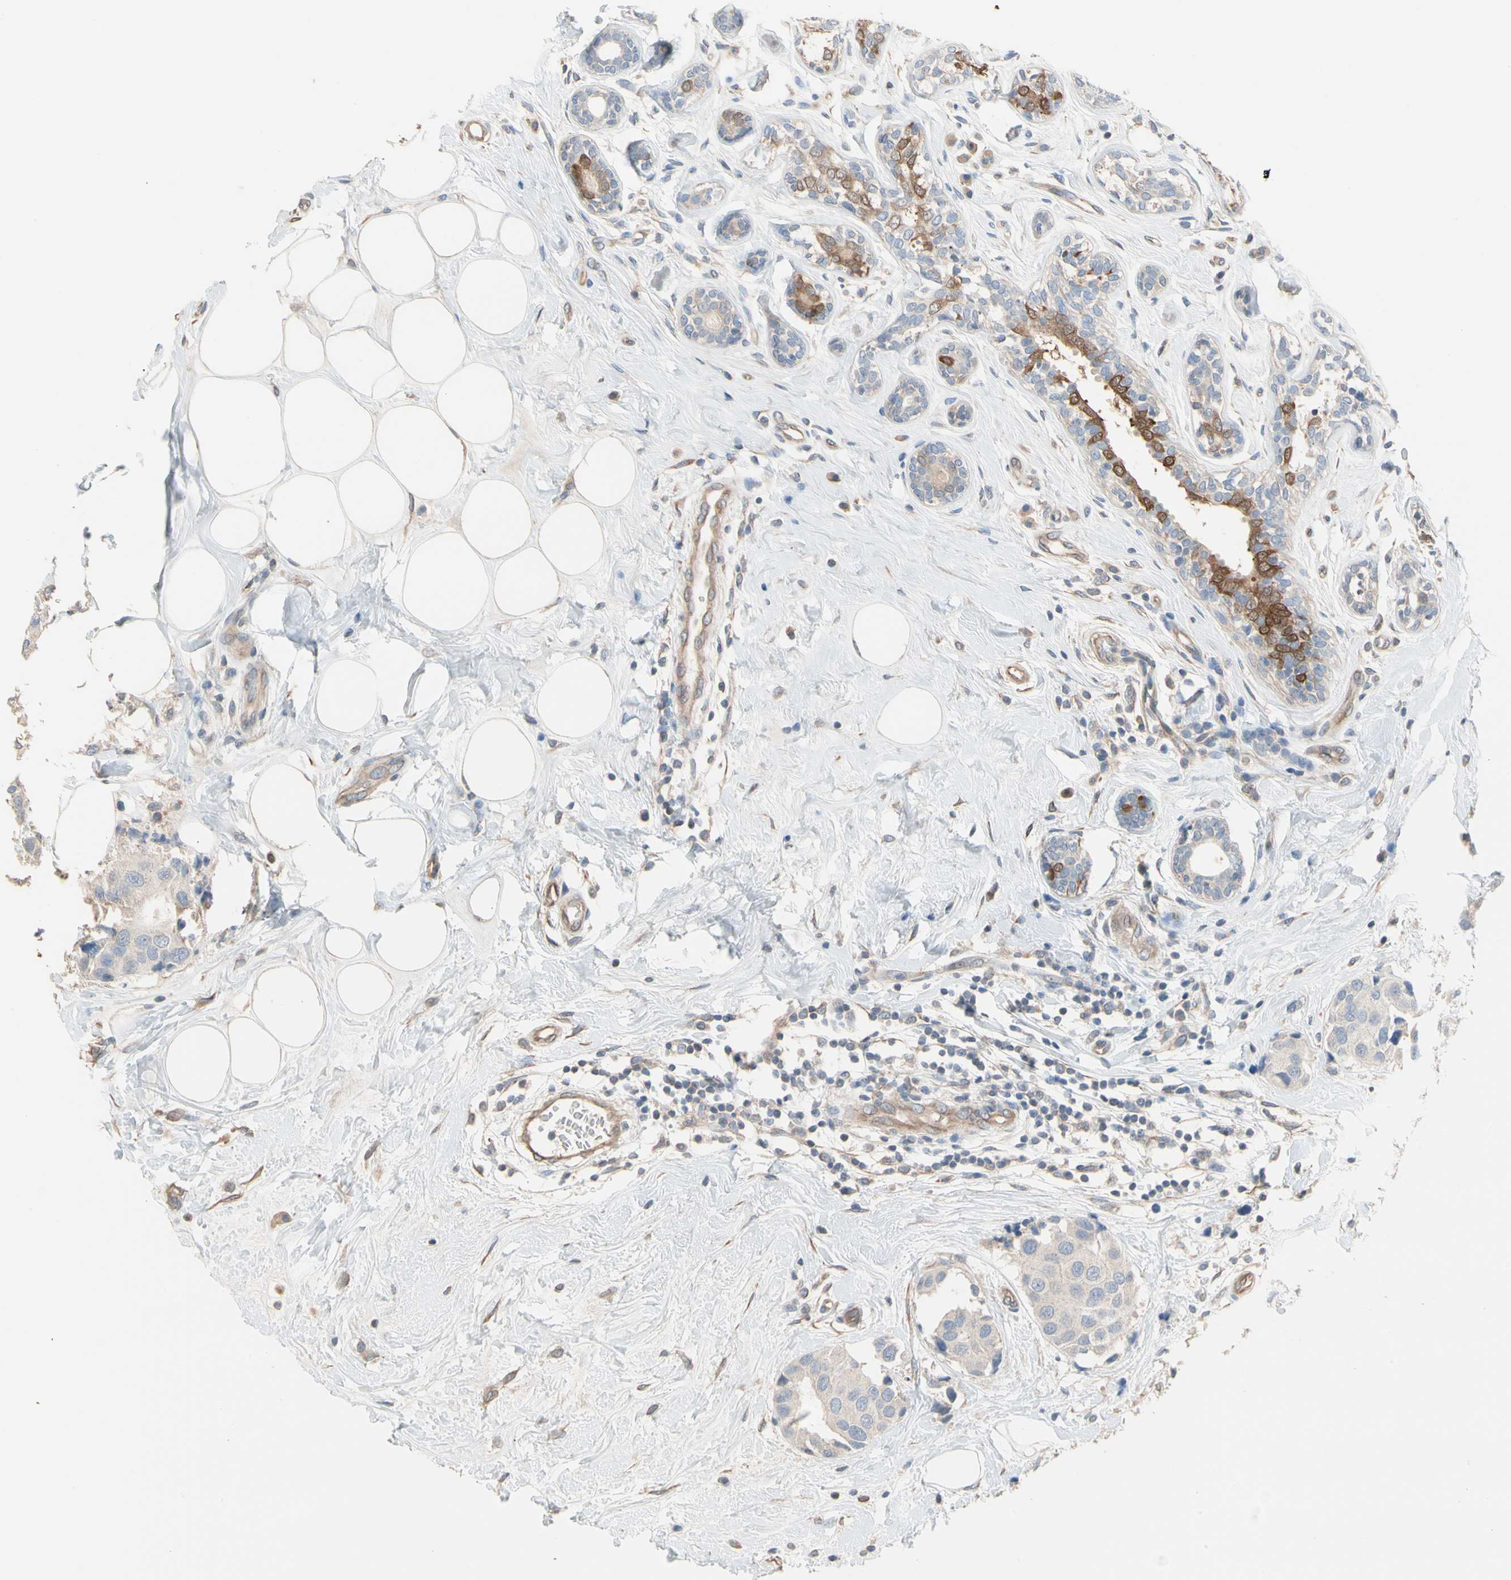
{"staining": {"intensity": "negative", "quantity": "none", "location": "none"}, "tissue": "breast cancer", "cell_type": "Tumor cells", "image_type": "cancer", "snomed": [{"axis": "morphology", "description": "Normal tissue, NOS"}, {"axis": "morphology", "description": "Duct carcinoma"}, {"axis": "topography", "description": "Breast"}], "caption": "High magnification brightfield microscopy of infiltrating ductal carcinoma (breast) stained with DAB (brown) and counterstained with hematoxylin (blue): tumor cells show no significant staining.", "gene": "BBOX1", "patient": {"sex": "female", "age": 39}}